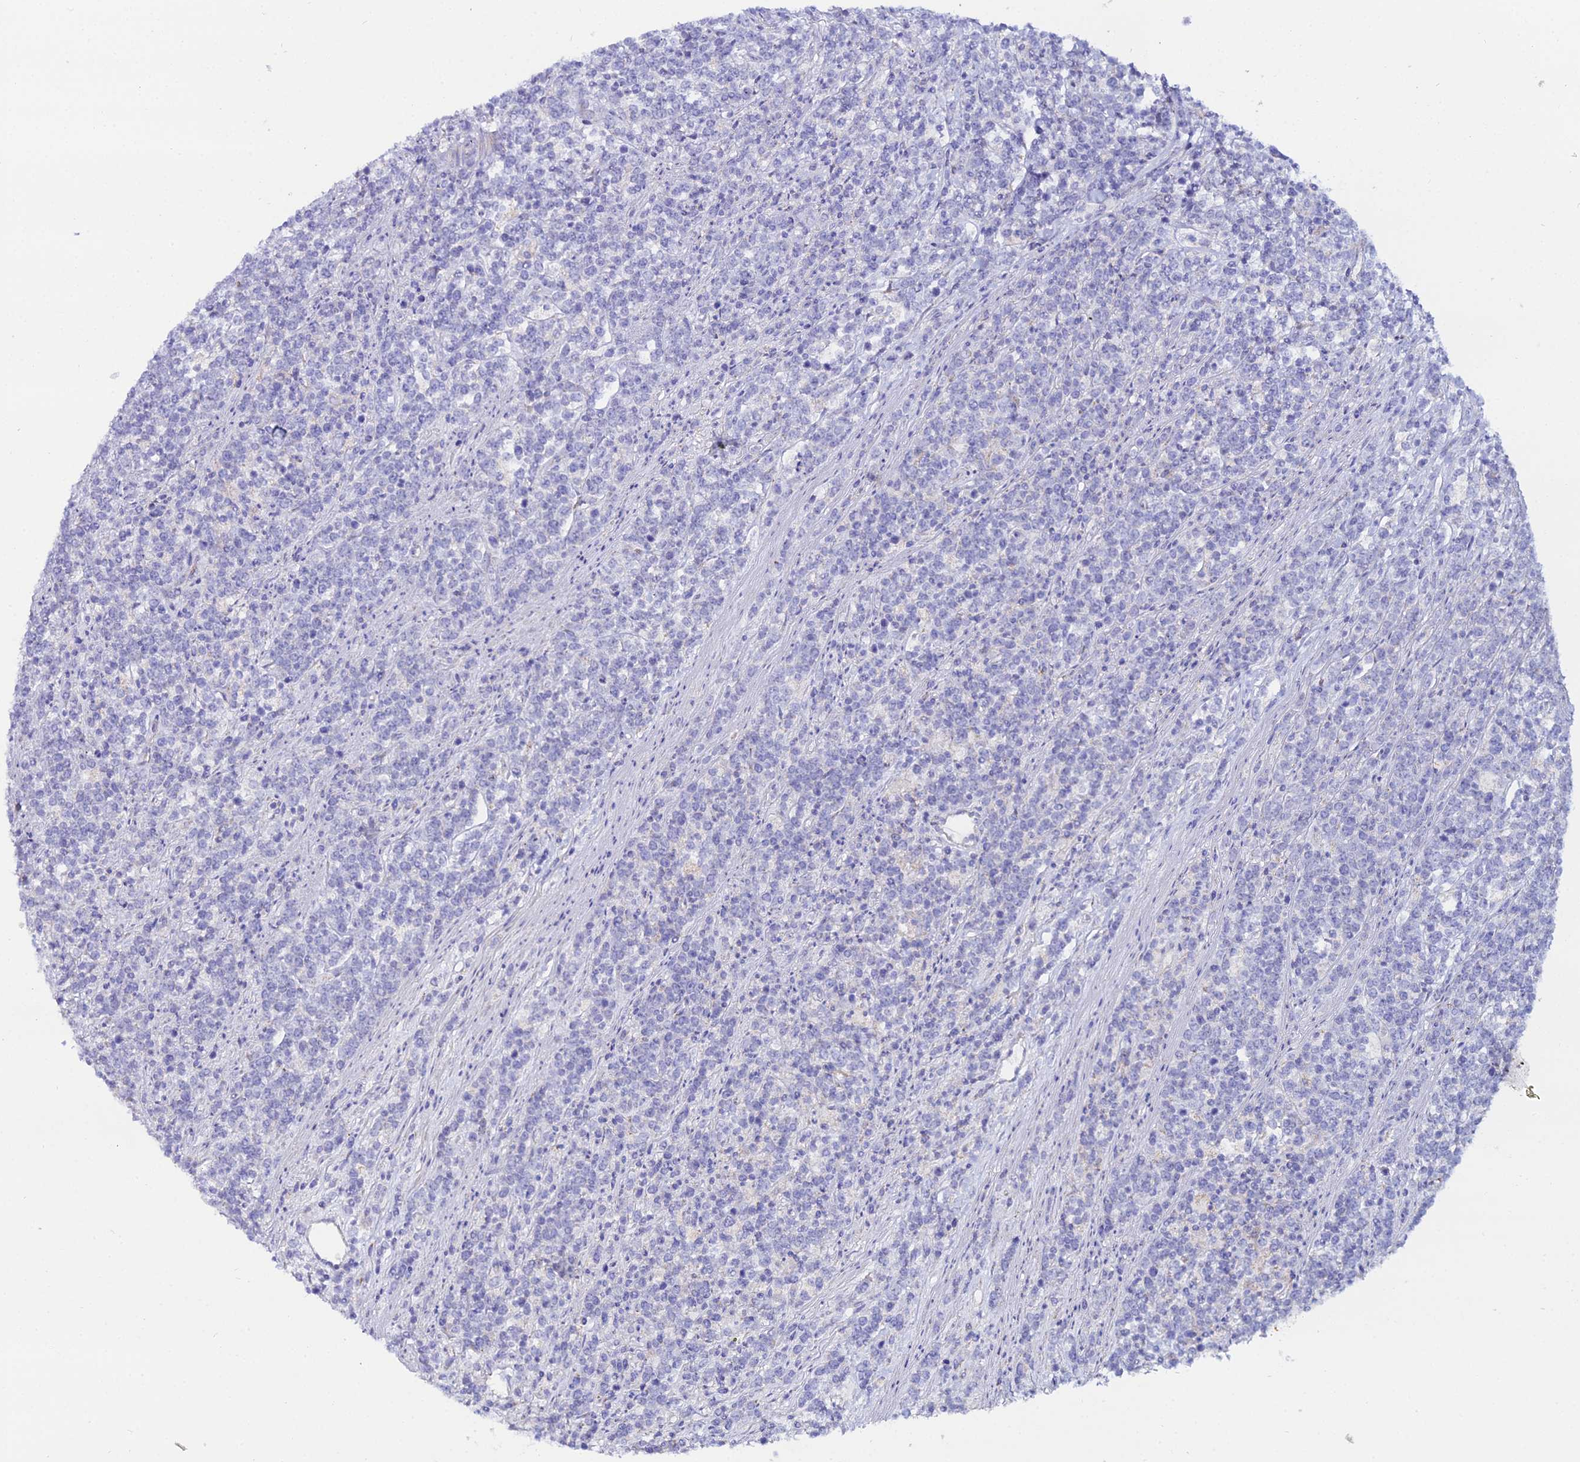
{"staining": {"intensity": "negative", "quantity": "none", "location": "none"}, "tissue": "lymphoma", "cell_type": "Tumor cells", "image_type": "cancer", "snomed": [{"axis": "morphology", "description": "Malignant lymphoma, non-Hodgkin's type, High grade"}, {"axis": "topography", "description": "Small intestine"}], "caption": "Tumor cells show no significant protein positivity in lymphoma.", "gene": "DHX34", "patient": {"sex": "male", "age": 8}}